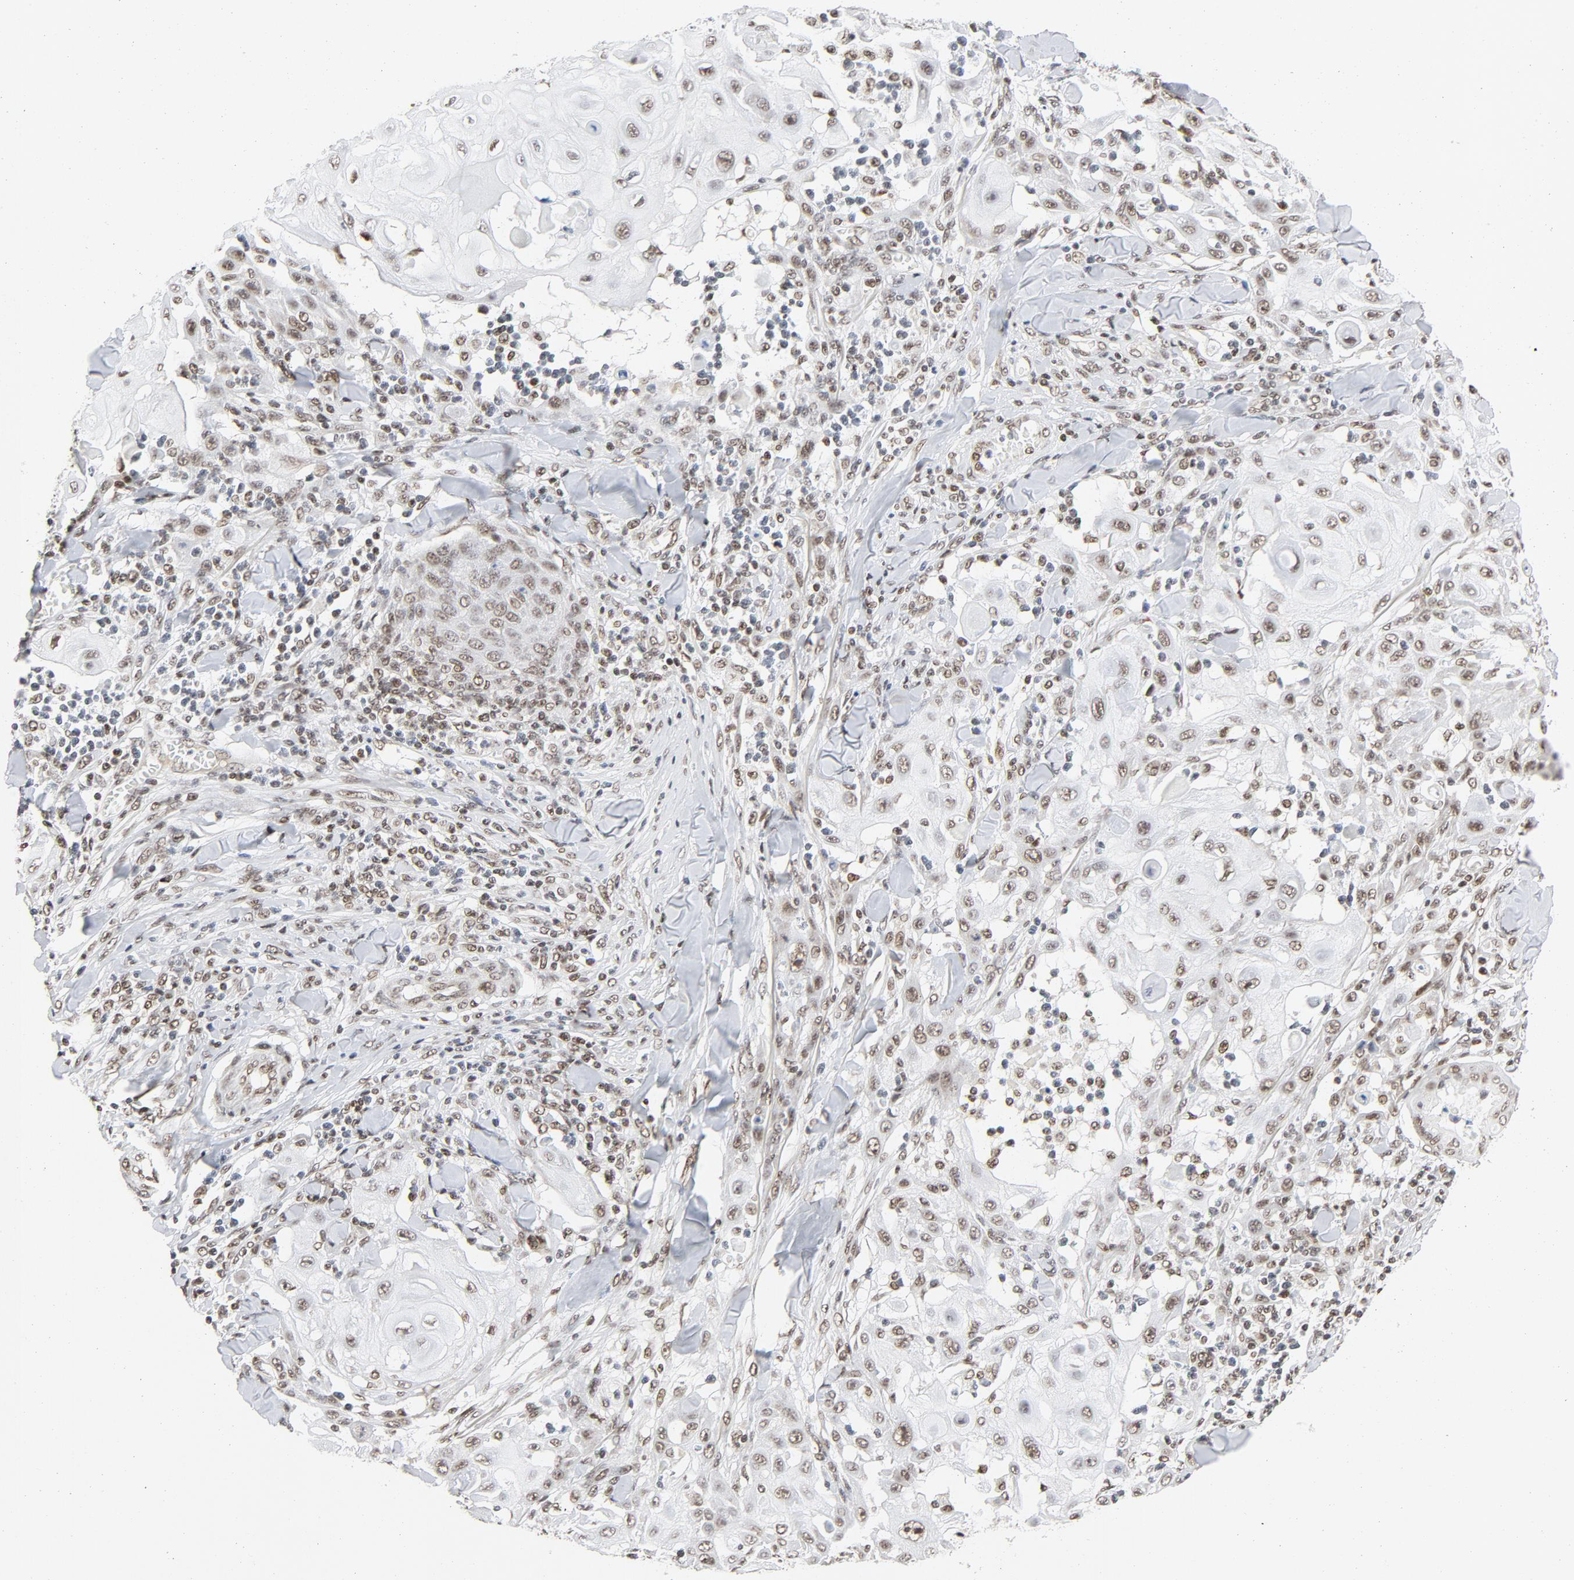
{"staining": {"intensity": "weak", "quantity": ">75%", "location": "nuclear"}, "tissue": "skin cancer", "cell_type": "Tumor cells", "image_type": "cancer", "snomed": [{"axis": "morphology", "description": "Squamous cell carcinoma, NOS"}, {"axis": "topography", "description": "Skin"}], "caption": "Human skin squamous cell carcinoma stained for a protein (brown) shows weak nuclear positive positivity in approximately >75% of tumor cells.", "gene": "ERCC1", "patient": {"sex": "male", "age": 24}}